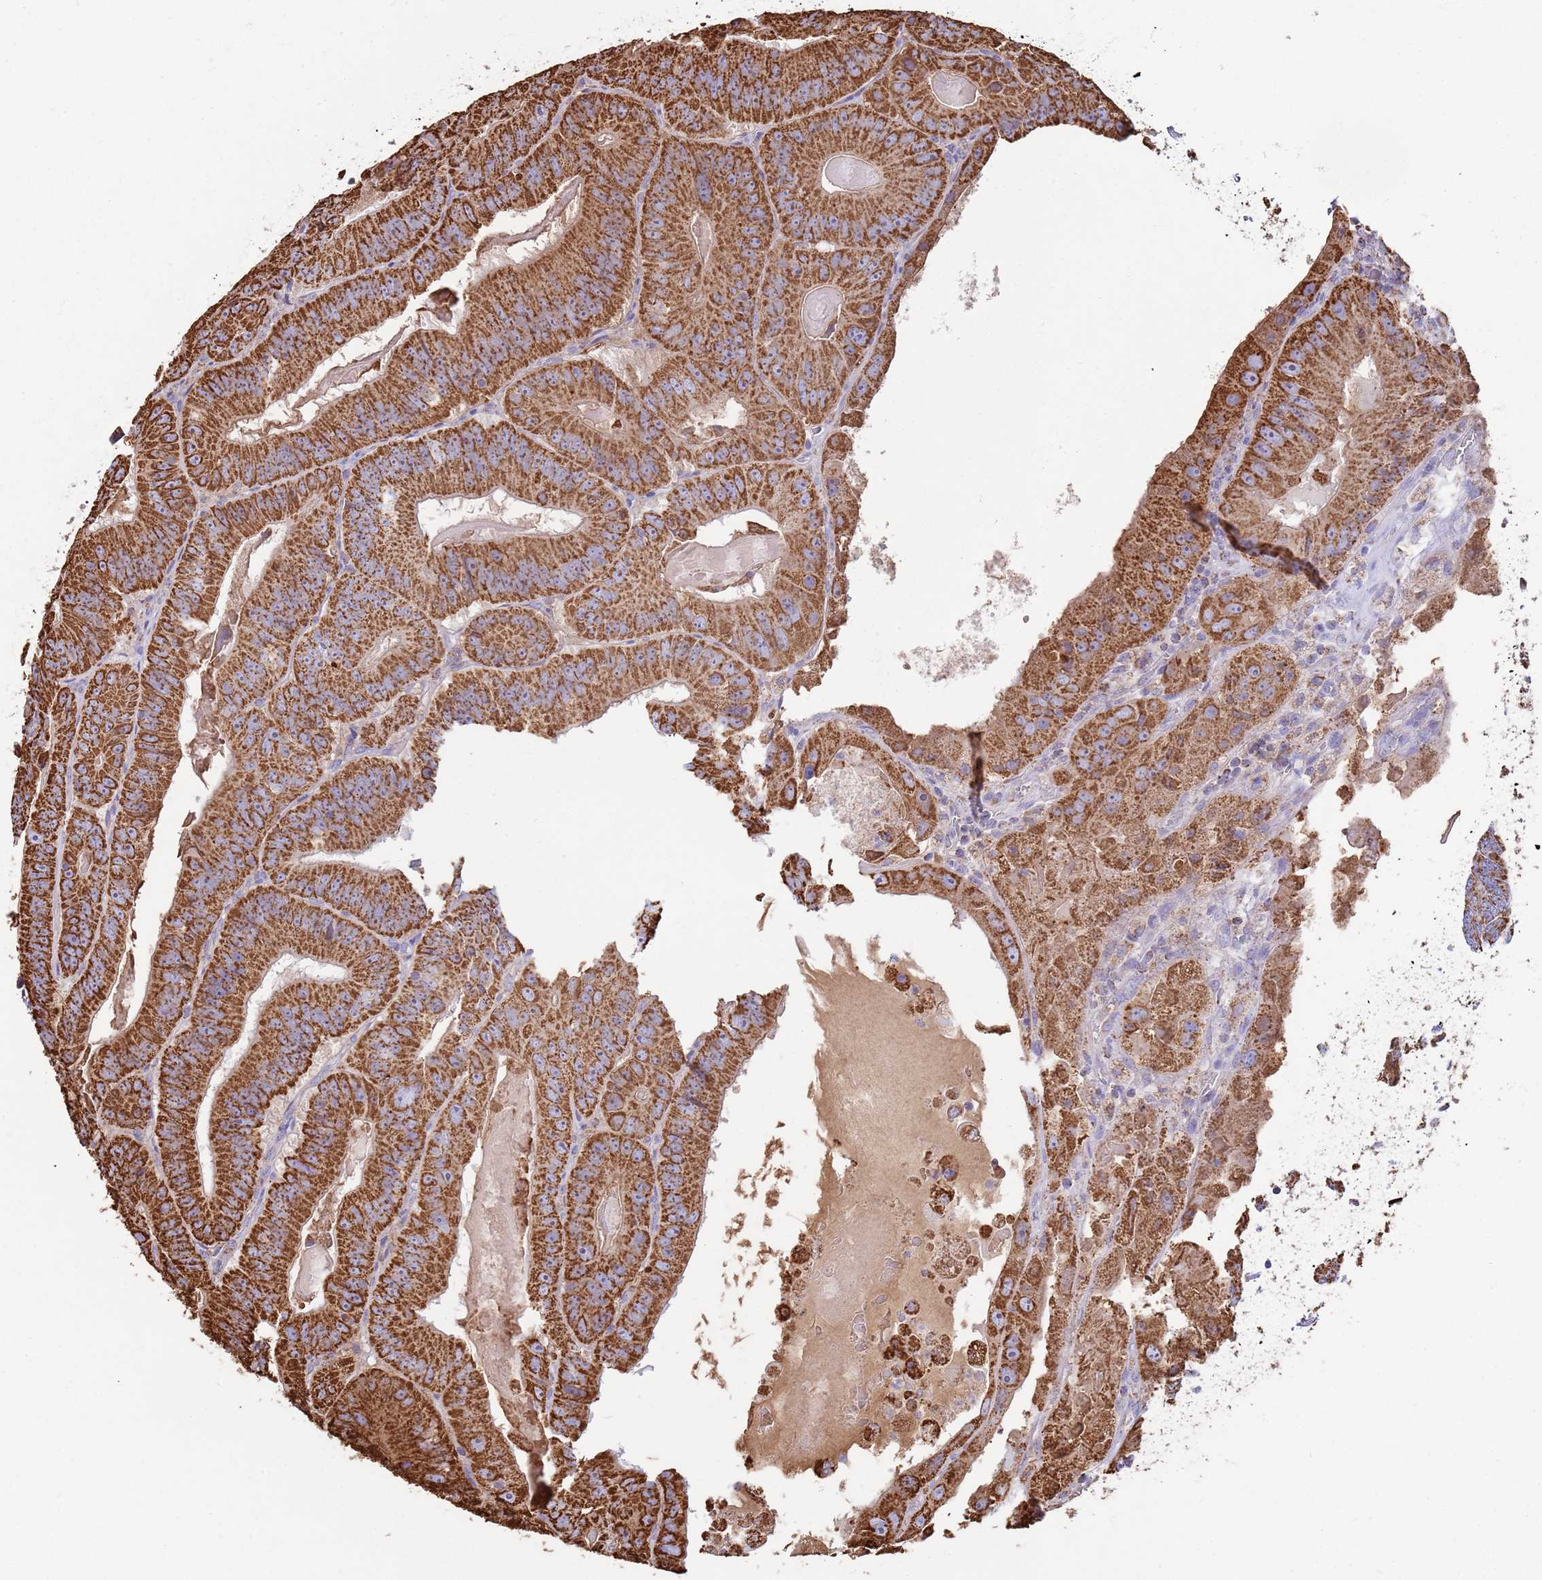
{"staining": {"intensity": "strong", "quantity": ">75%", "location": "cytoplasmic/membranous"}, "tissue": "colorectal cancer", "cell_type": "Tumor cells", "image_type": "cancer", "snomed": [{"axis": "morphology", "description": "Adenocarcinoma, NOS"}, {"axis": "topography", "description": "Colon"}], "caption": "IHC histopathology image of human adenocarcinoma (colorectal) stained for a protein (brown), which shows high levels of strong cytoplasmic/membranous positivity in approximately >75% of tumor cells.", "gene": "TTLL1", "patient": {"sex": "female", "age": 86}}